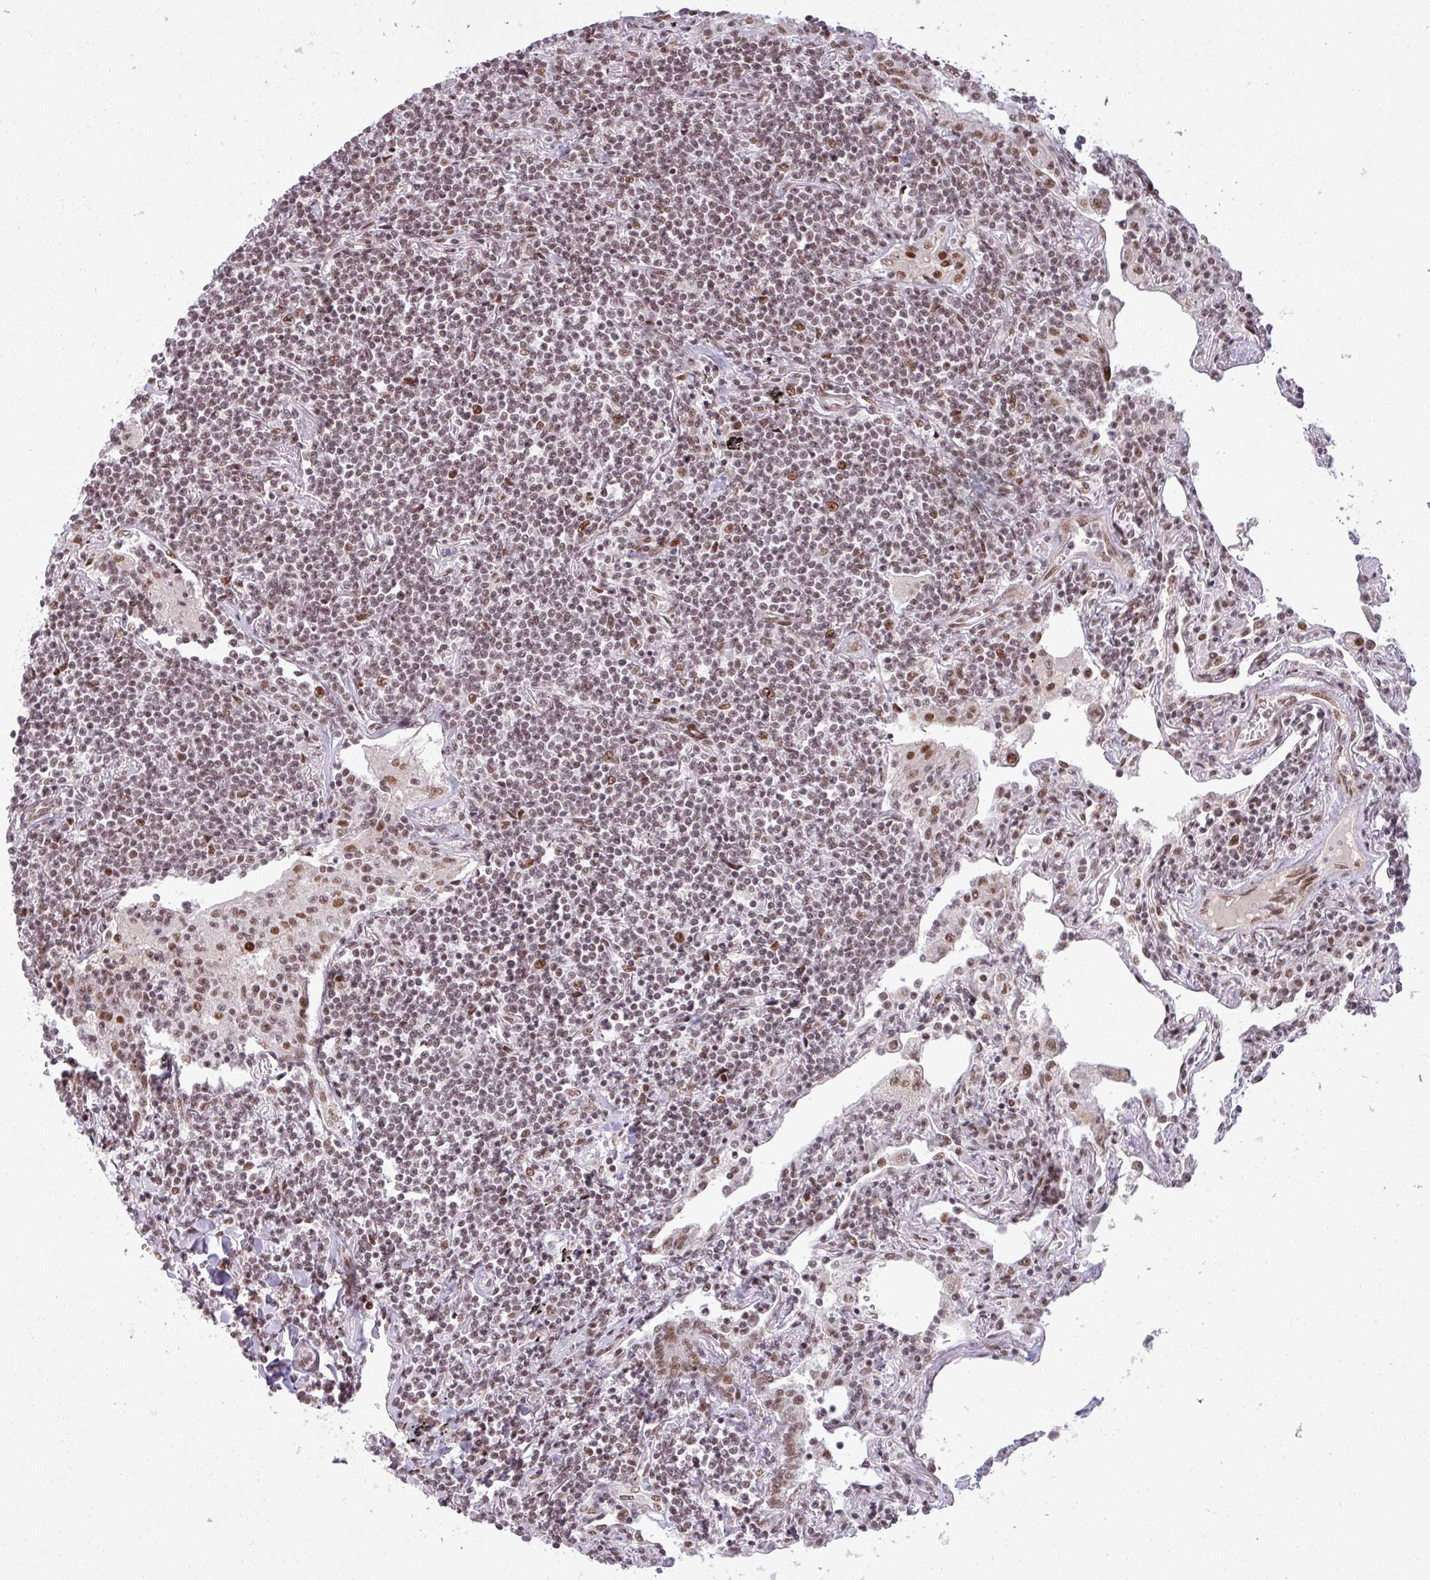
{"staining": {"intensity": "moderate", "quantity": ">75%", "location": "nuclear"}, "tissue": "lymphoma", "cell_type": "Tumor cells", "image_type": "cancer", "snomed": [{"axis": "morphology", "description": "Malignant lymphoma, non-Hodgkin's type, Low grade"}, {"axis": "topography", "description": "Lung"}], "caption": "Lymphoma was stained to show a protein in brown. There is medium levels of moderate nuclear expression in approximately >75% of tumor cells.", "gene": "PTPN20", "patient": {"sex": "female", "age": 71}}